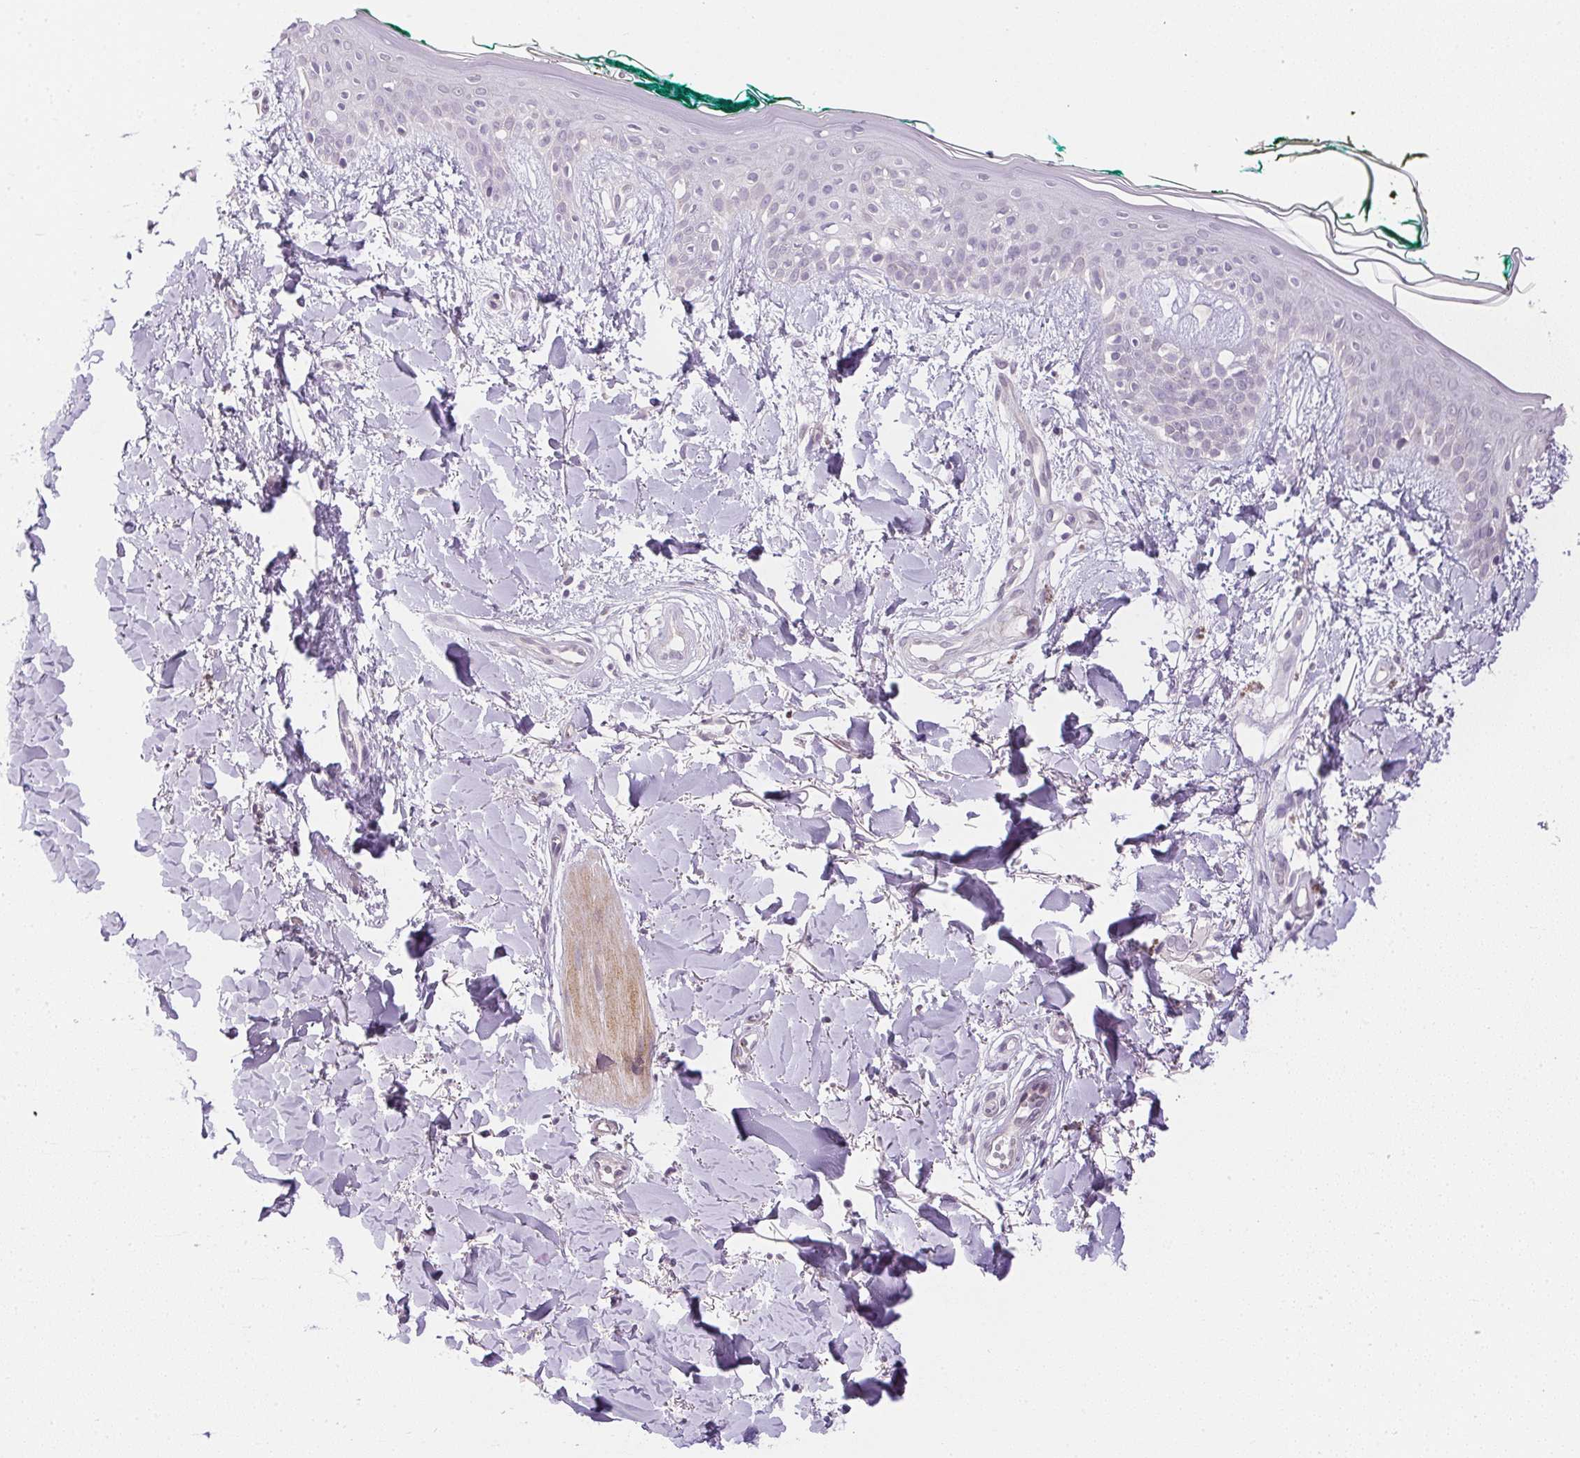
{"staining": {"intensity": "negative", "quantity": "none", "location": "none"}, "tissue": "skin", "cell_type": "Fibroblasts", "image_type": "normal", "snomed": [{"axis": "morphology", "description": "Normal tissue, NOS"}, {"axis": "topography", "description": "Skin"}], "caption": "This is an immunohistochemistry histopathology image of normal human skin. There is no positivity in fibroblasts.", "gene": "PRL", "patient": {"sex": "female", "age": 34}}